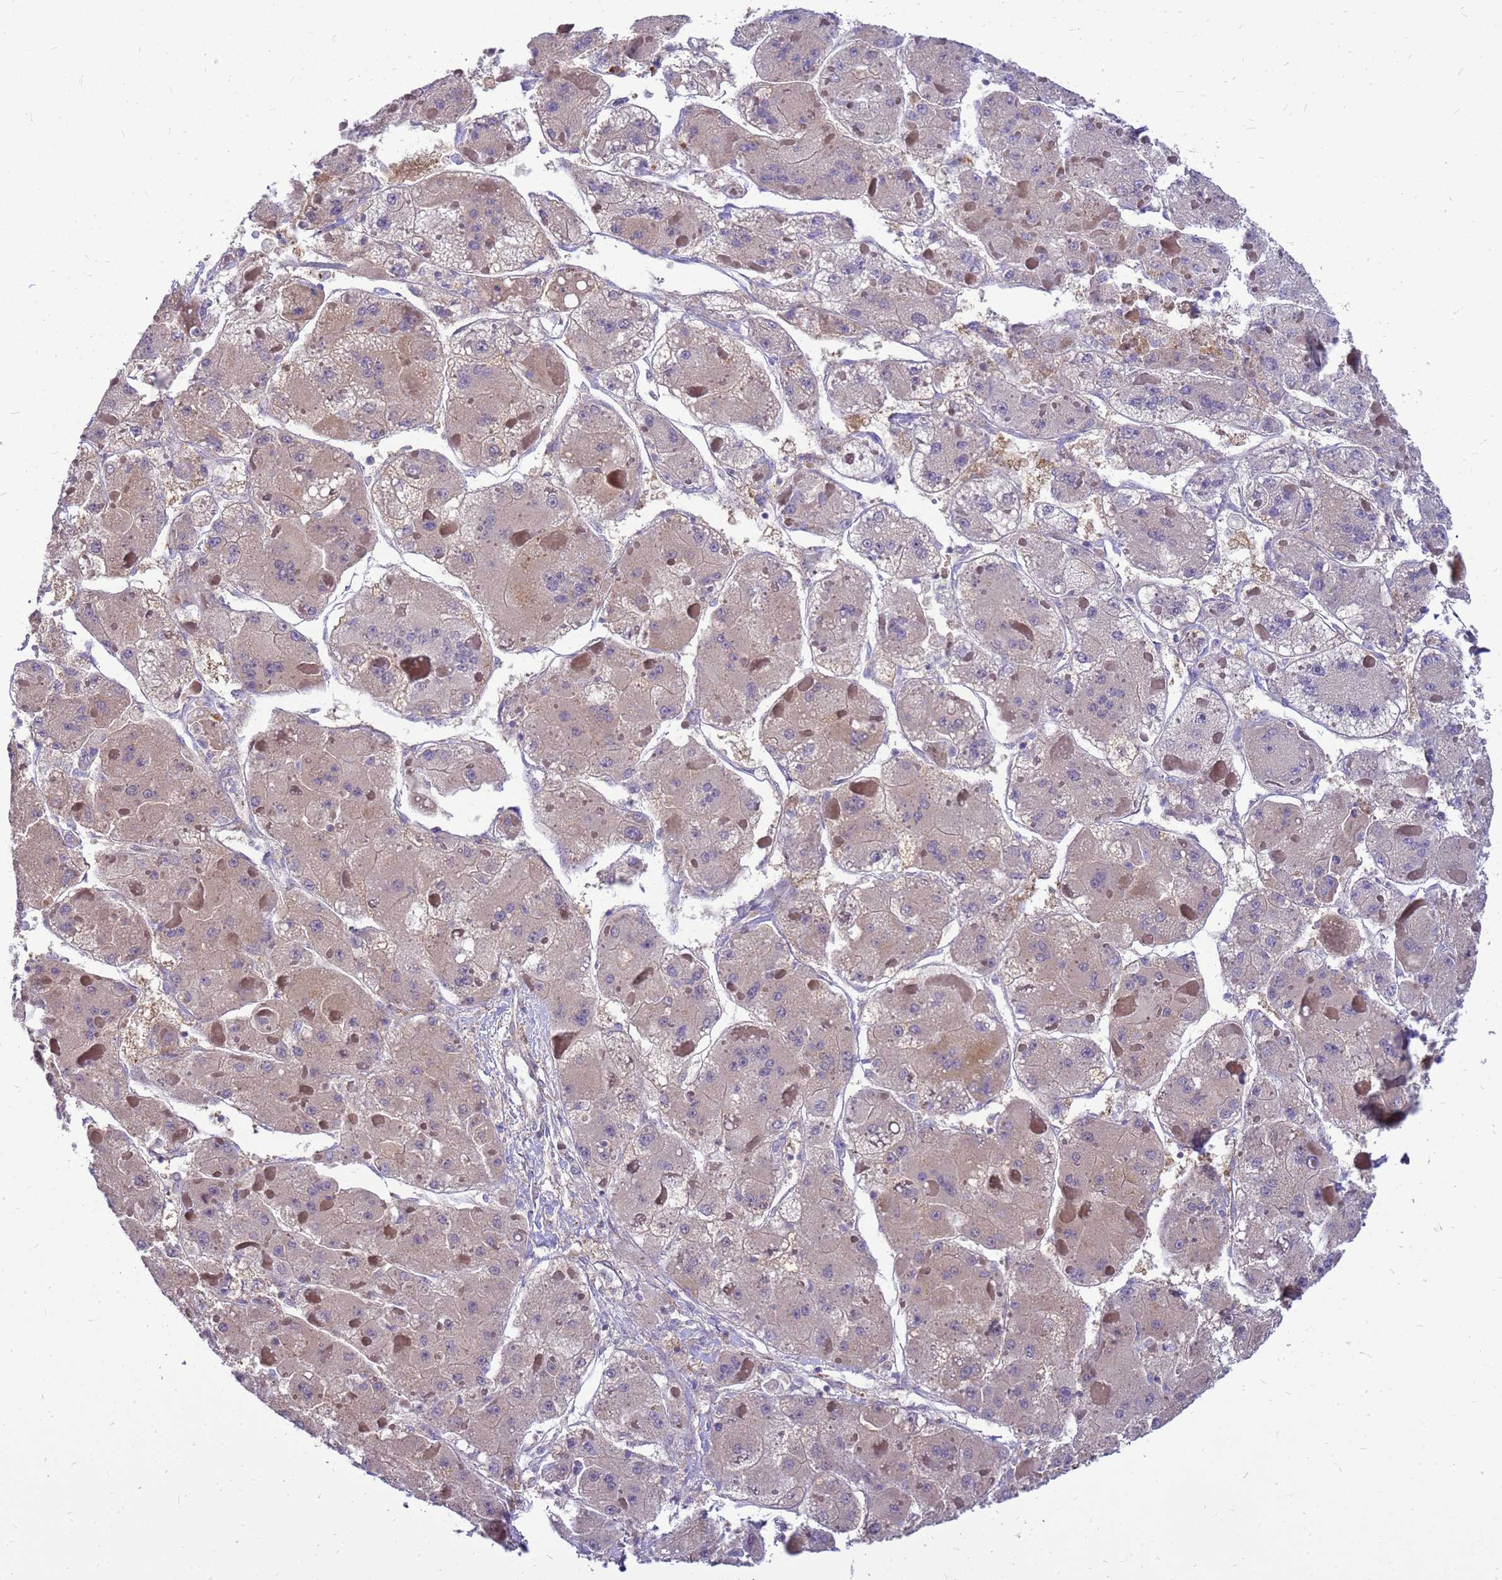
{"staining": {"intensity": "weak", "quantity": ">75%", "location": "cytoplasmic/membranous"}, "tissue": "liver cancer", "cell_type": "Tumor cells", "image_type": "cancer", "snomed": [{"axis": "morphology", "description": "Carcinoma, Hepatocellular, NOS"}, {"axis": "topography", "description": "Liver"}], "caption": "There is low levels of weak cytoplasmic/membranous expression in tumor cells of hepatocellular carcinoma (liver), as demonstrated by immunohistochemical staining (brown color).", "gene": "ENOPH1", "patient": {"sex": "female", "age": 73}}